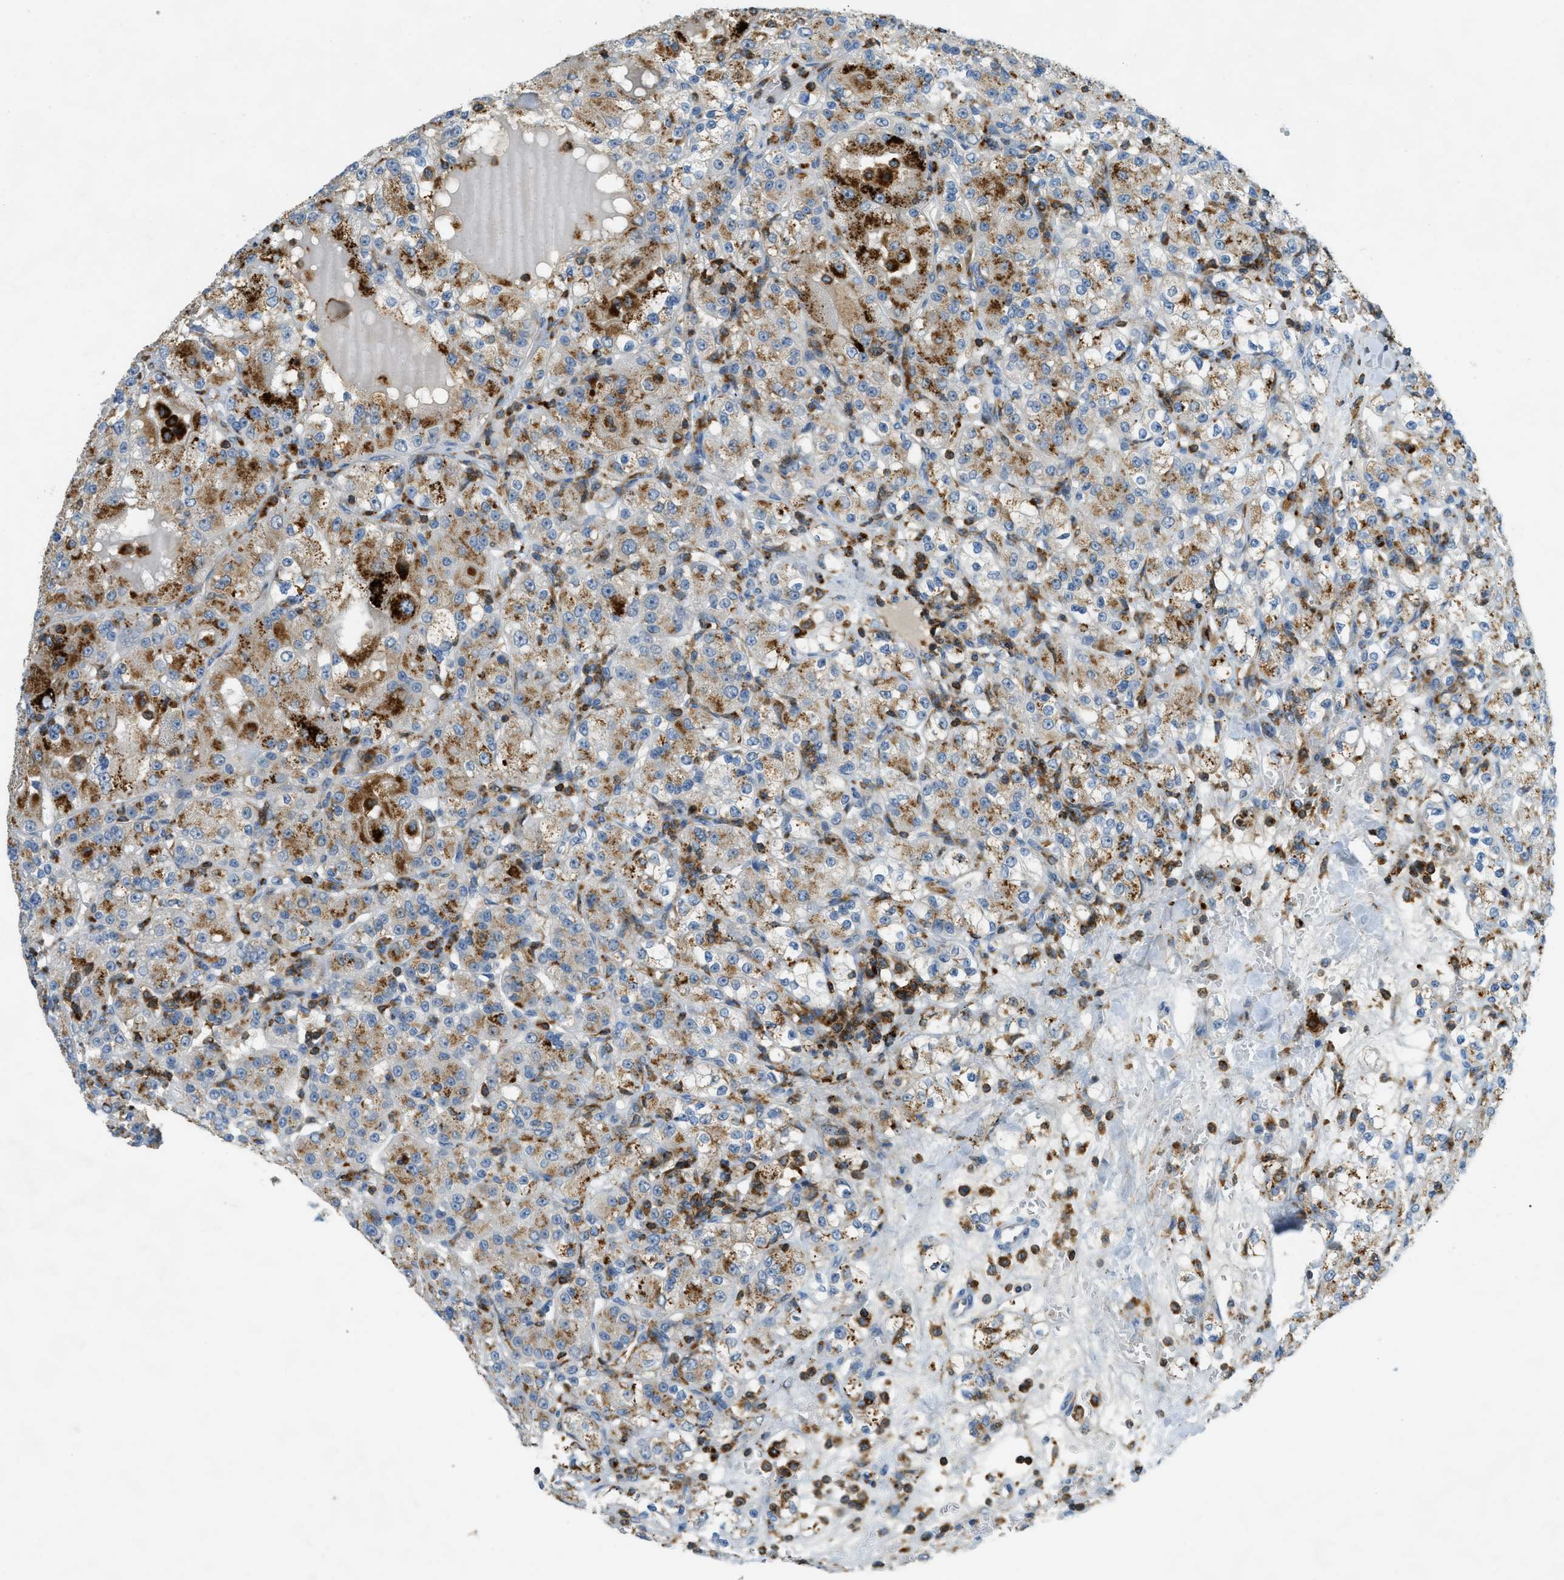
{"staining": {"intensity": "strong", "quantity": "<25%", "location": "cytoplasmic/membranous"}, "tissue": "renal cancer", "cell_type": "Tumor cells", "image_type": "cancer", "snomed": [{"axis": "morphology", "description": "Normal tissue, NOS"}, {"axis": "morphology", "description": "Adenocarcinoma, NOS"}, {"axis": "topography", "description": "Kidney"}], "caption": "Immunohistochemical staining of renal cancer shows strong cytoplasmic/membranous protein expression in approximately <25% of tumor cells.", "gene": "PLBD2", "patient": {"sex": "male", "age": 61}}